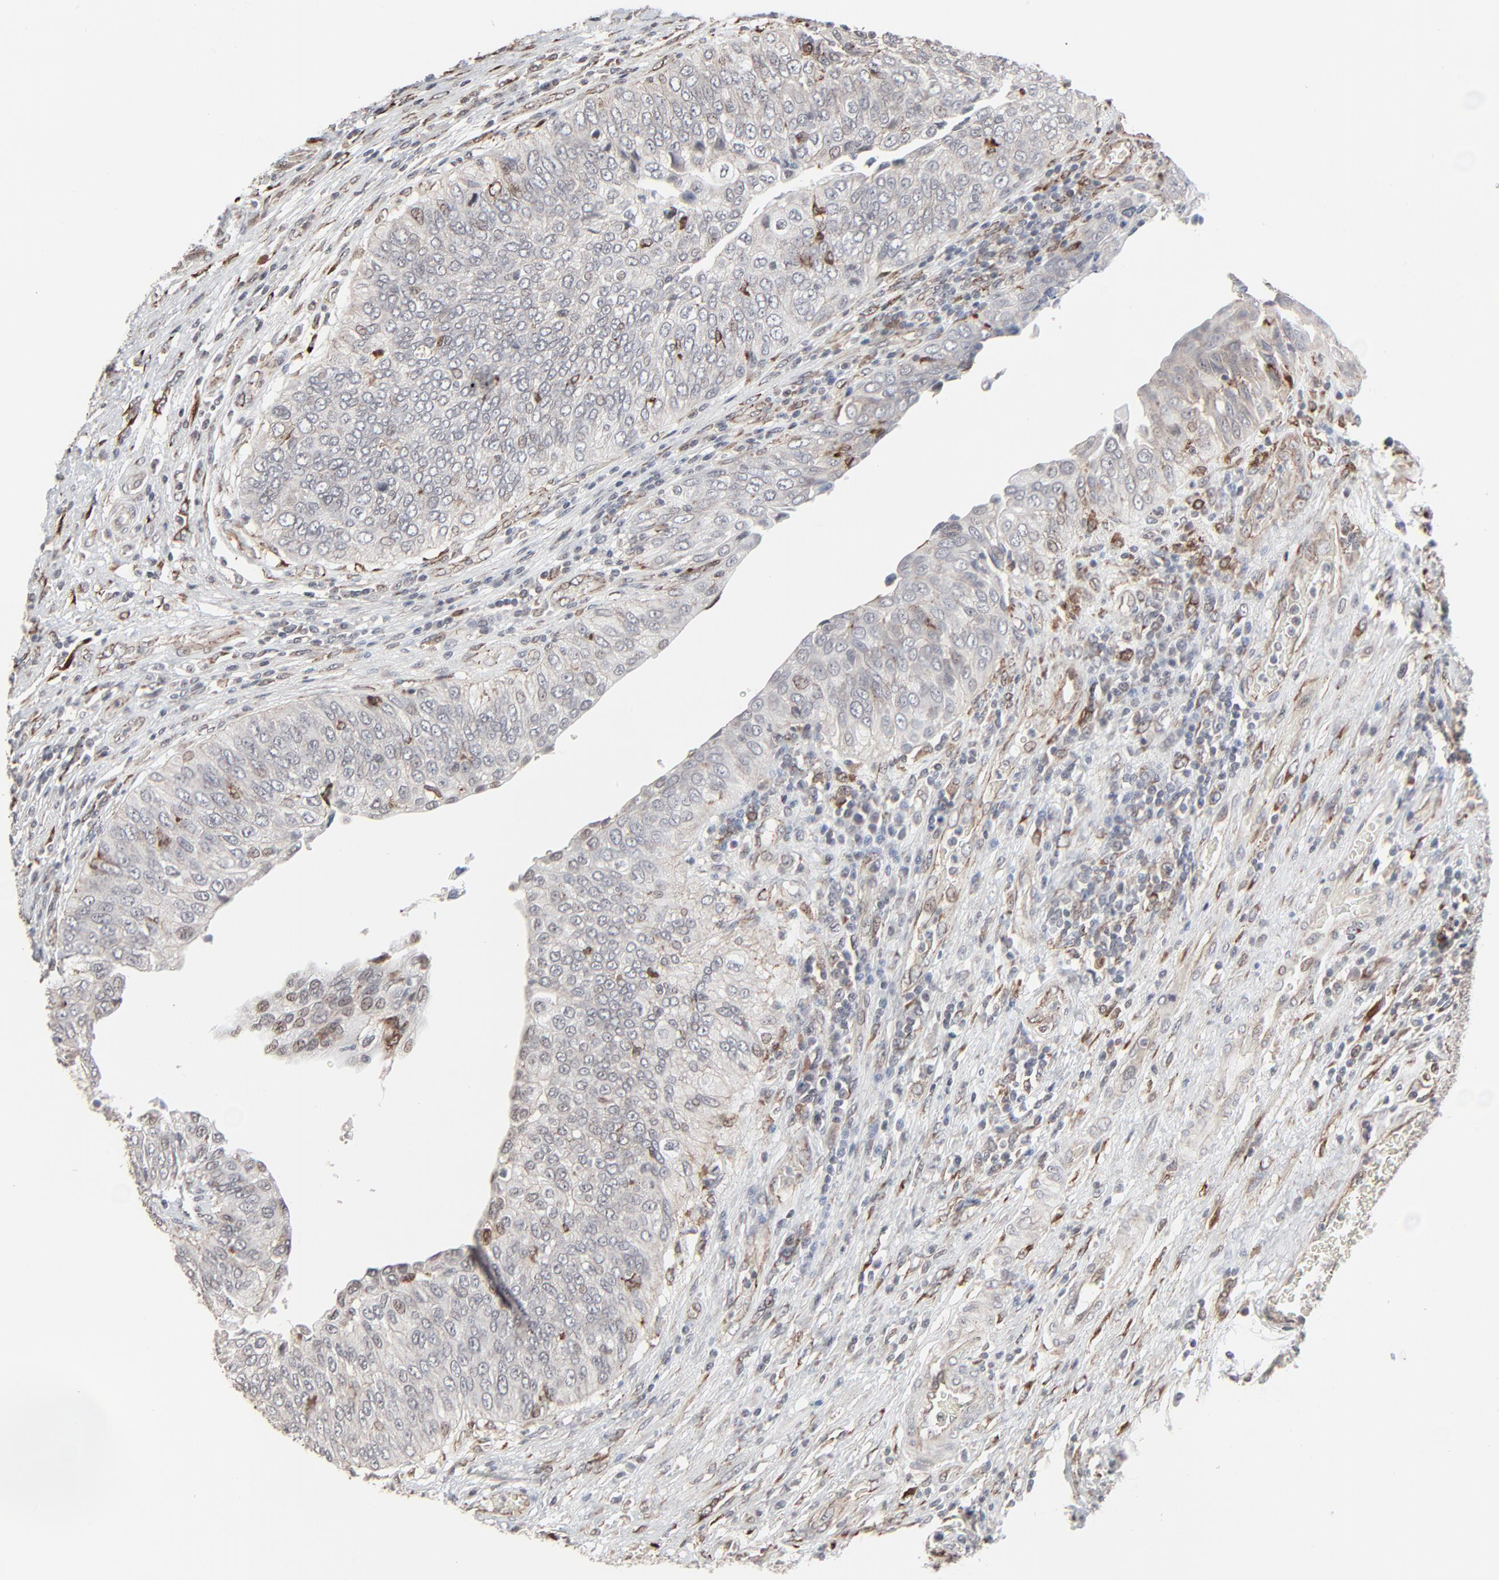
{"staining": {"intensity": "moderate", "quantity": "<25%", "location": "cytoplasmic/membranous,nuclear"}, "tissue": "urothelial cancer", "cell_type": "Tumor cells", "image_type": "cancer", "snomed": [{"axis": "morphology", "description": "Urothelial carcinoma, High grade"}, {"axis": "topography", "description": "Urinary bladder"}], "caption": "Immunohistochemical staining of human urothelial cancer shows moderate cytoplasmic/membranous and nuclear protein staining in about <25% of tumor cells. Nuclei are stained in blue.", "gene": "CTNND1", "patient": {"sex": "male", "age": 50}}